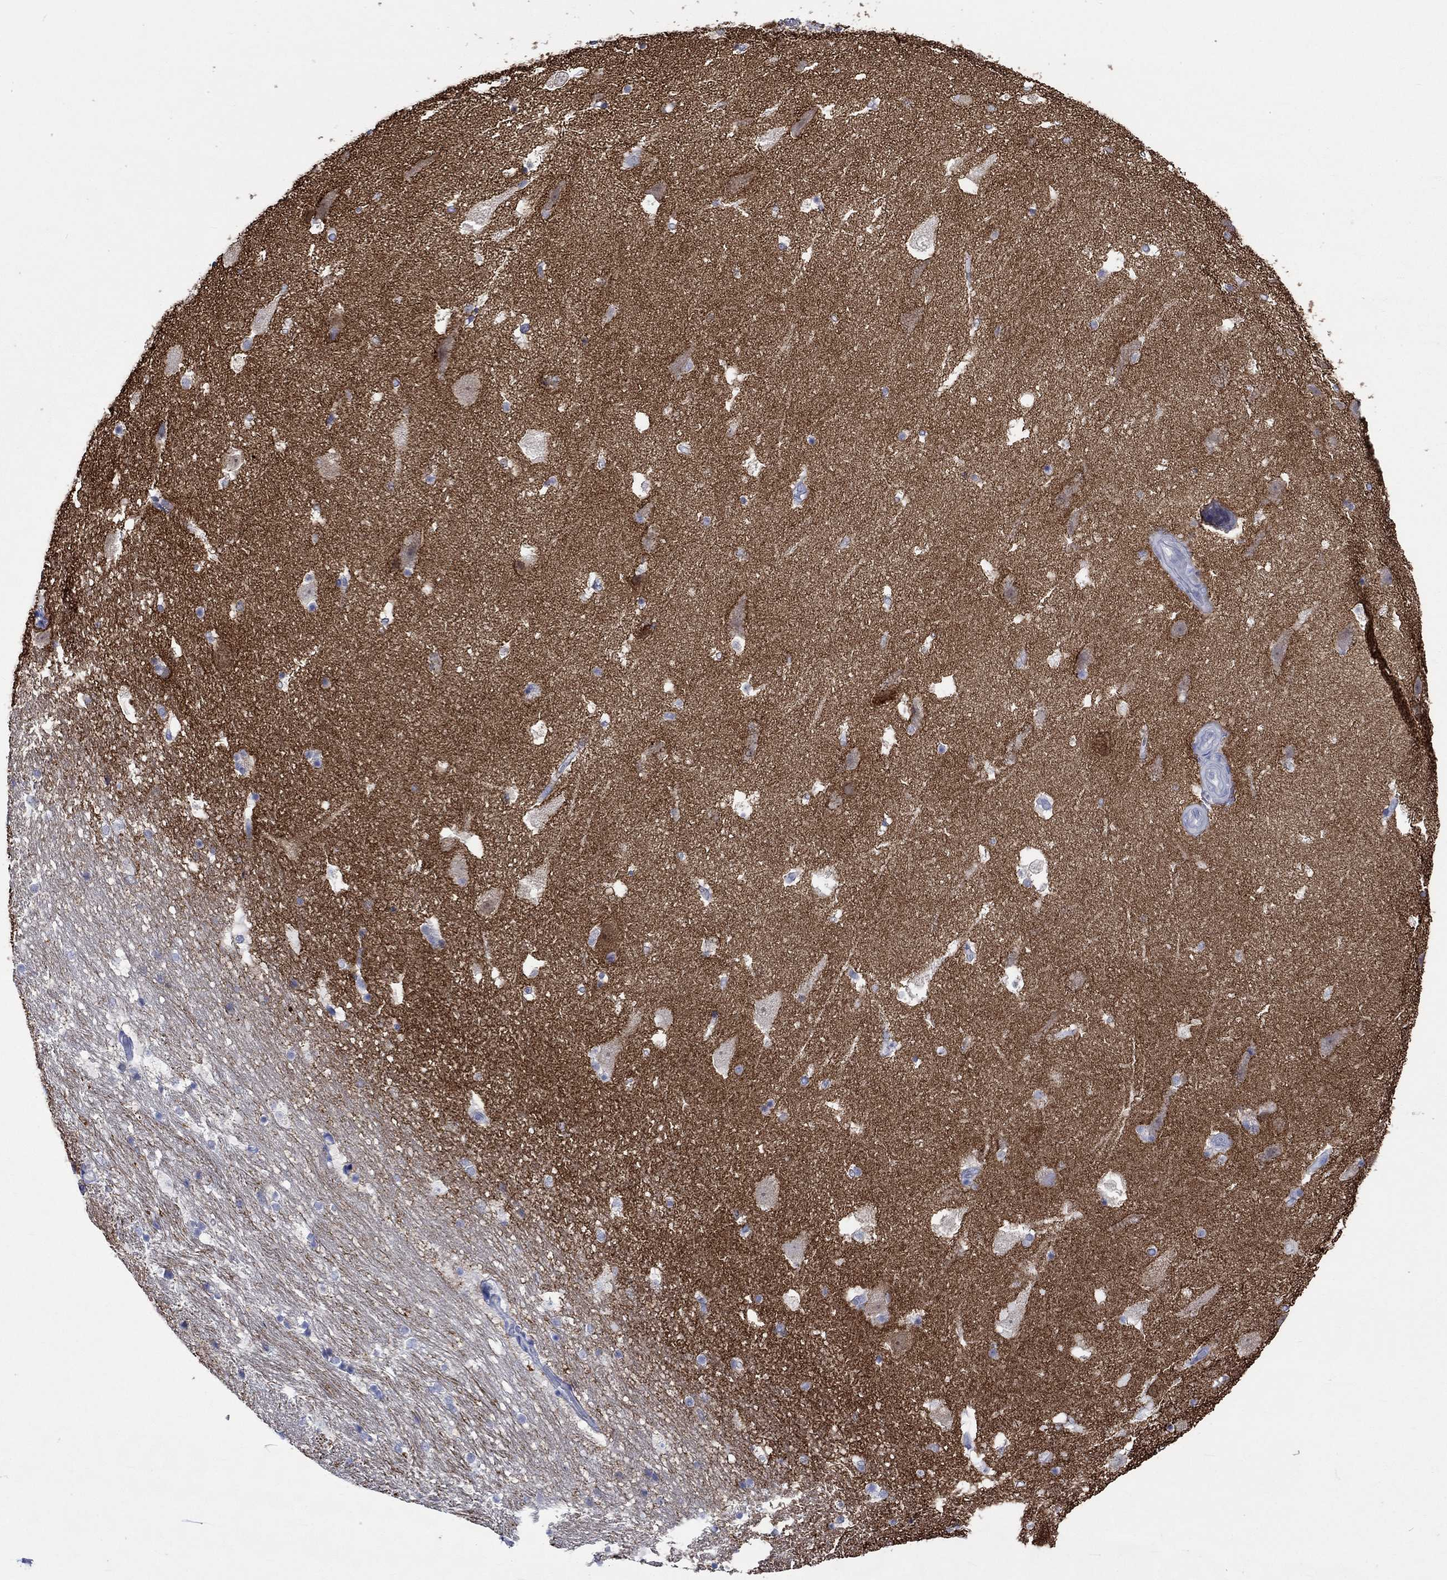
{"staining": {"intensity": "negative", "quantity": "none", "location": "none"}, "tissue": "hippocampus", "cell_type": "Glial cells", "image_type": "normal", "snomed": [{"axis": "morphology", "description": "Normal tissue, NOS"}, {"axis": "topography", "description": "Hippocampus"}], "caption": "Glial cells are negative for protein expression in unremarkable human hippocampus. (DAB (3,3'-diaminobenzidine) immunohistochemistry with hematoxylin counter stain).", "gene": "CPLX1", "patient": {"sex": "male", "age": 51}}